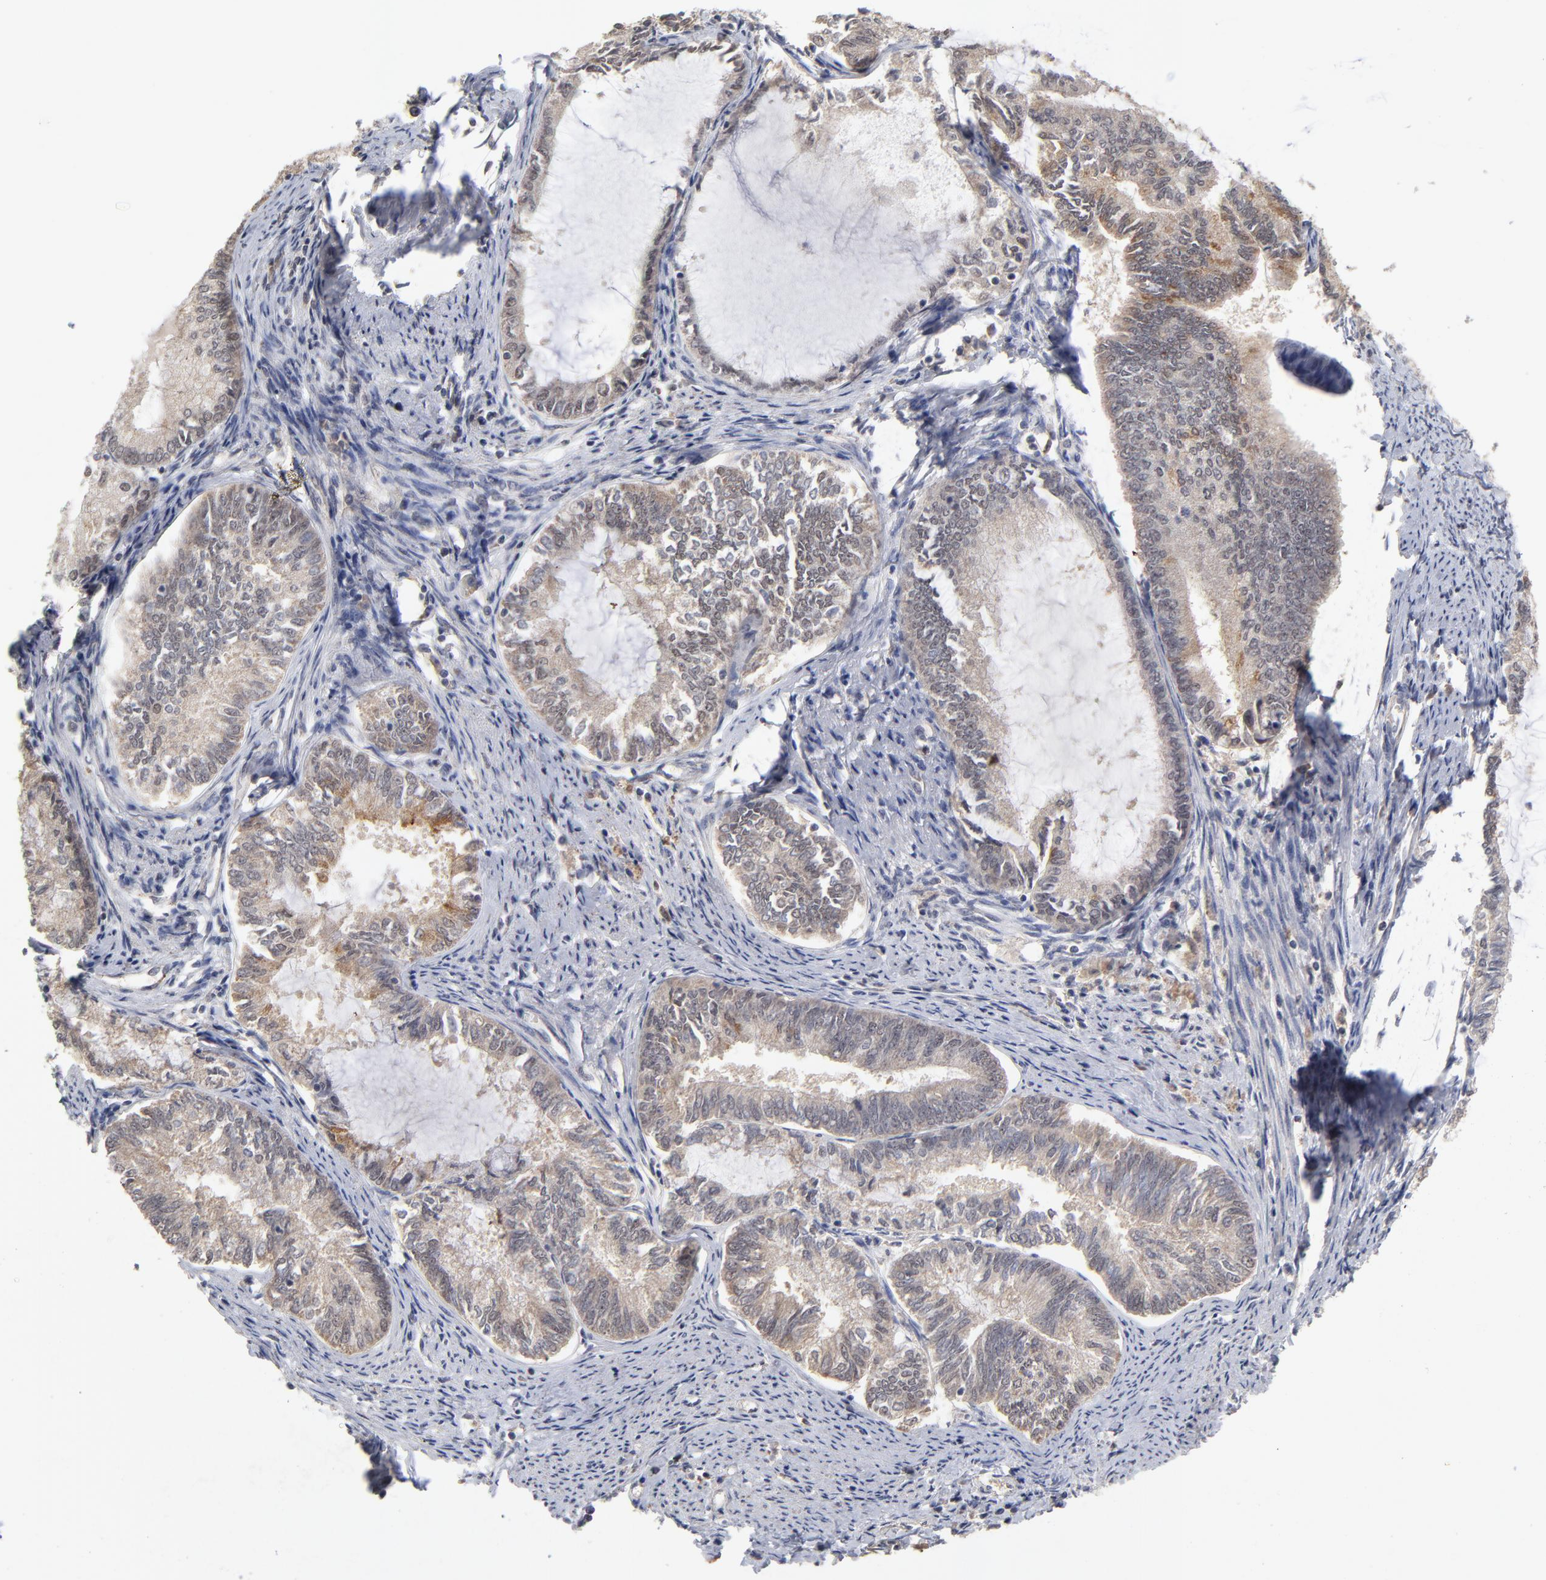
{"staining": {"intensity": "moderate", "quantity": ">75%", "location": "cytoplasmic/membranous"}, "tissue": "endometrial cancer", "cell_type": "Tumor cells", "image_type": "cancer", "snomed": [{"axis": "morphology", "description": "Adenocarcinoma, NOS"}, {"axis": "topography", "description": "Endometrium"}], "caption": "An IHC image of tumor tissue is shown. Protein staining in brown labels moderate cytoplasmic/membranous positivity in endometrial cancer within tumor cells.", "gene": "WSB1", "patient": {"sex": "female", "age": 86}}